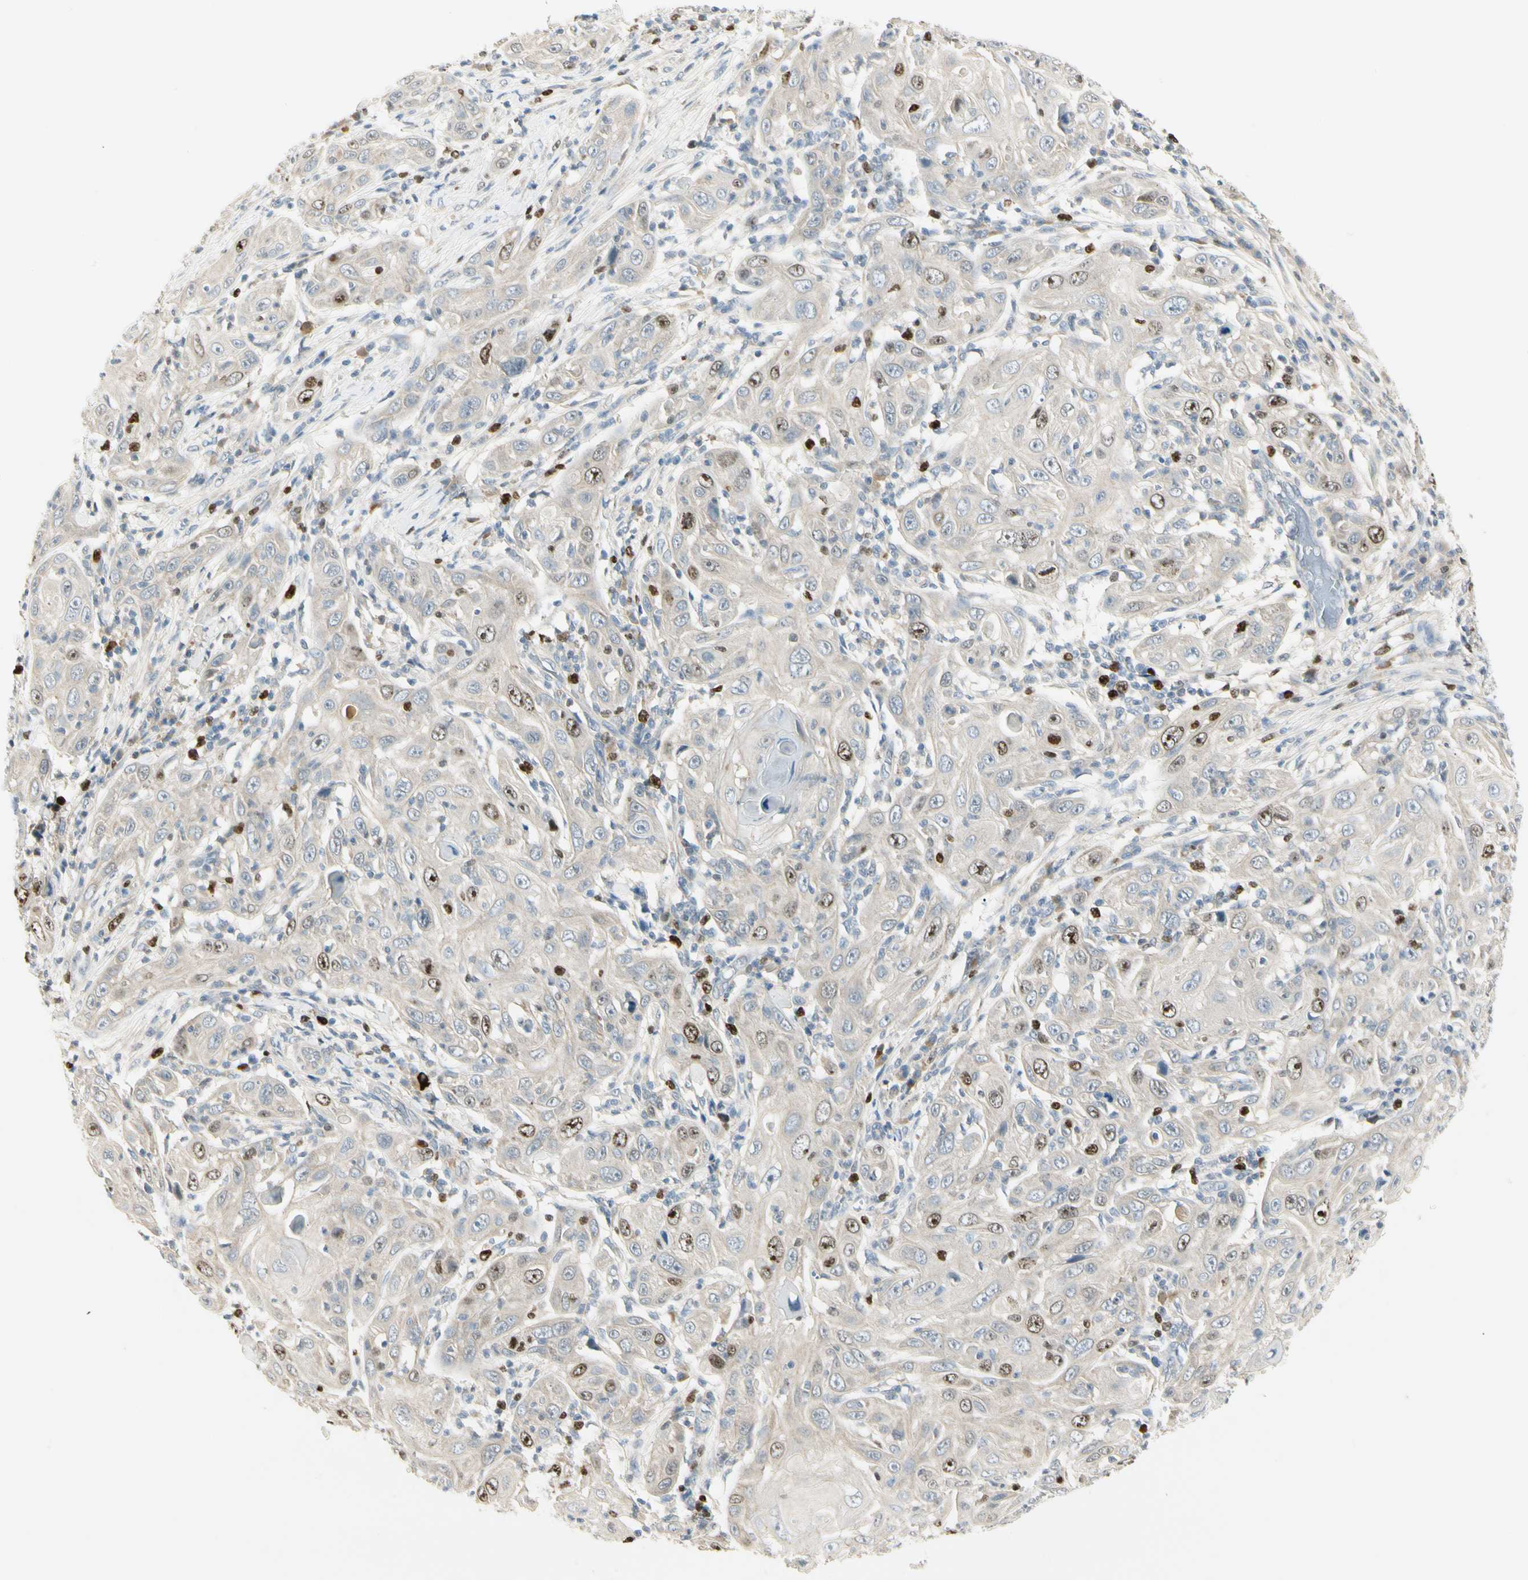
{"staining": {"intensity": "moderate", "quantity": "<25%", "location": "nuclear"}, "tissue": "skin cancer", "cell_type": "Tumor cells", "image_type": "cancer", "snomed": [{"axis": "morphology", "description": "Squamous cell carcinoma, NOS"}, {"axis": "topography", "description": "Skin"}], "caption": "The histopathology image demonstrates a brown stain indicating the presence of a protein in the nuclear of tumor cells in skin cancer (squamous cell carcinoma). (Stains: DAB in brown, nuclei in blue, Microscopy: brightfield microscopy at high magnification).", "gene": "PITX1", "patient": {"sex": "female", "age": 88}}